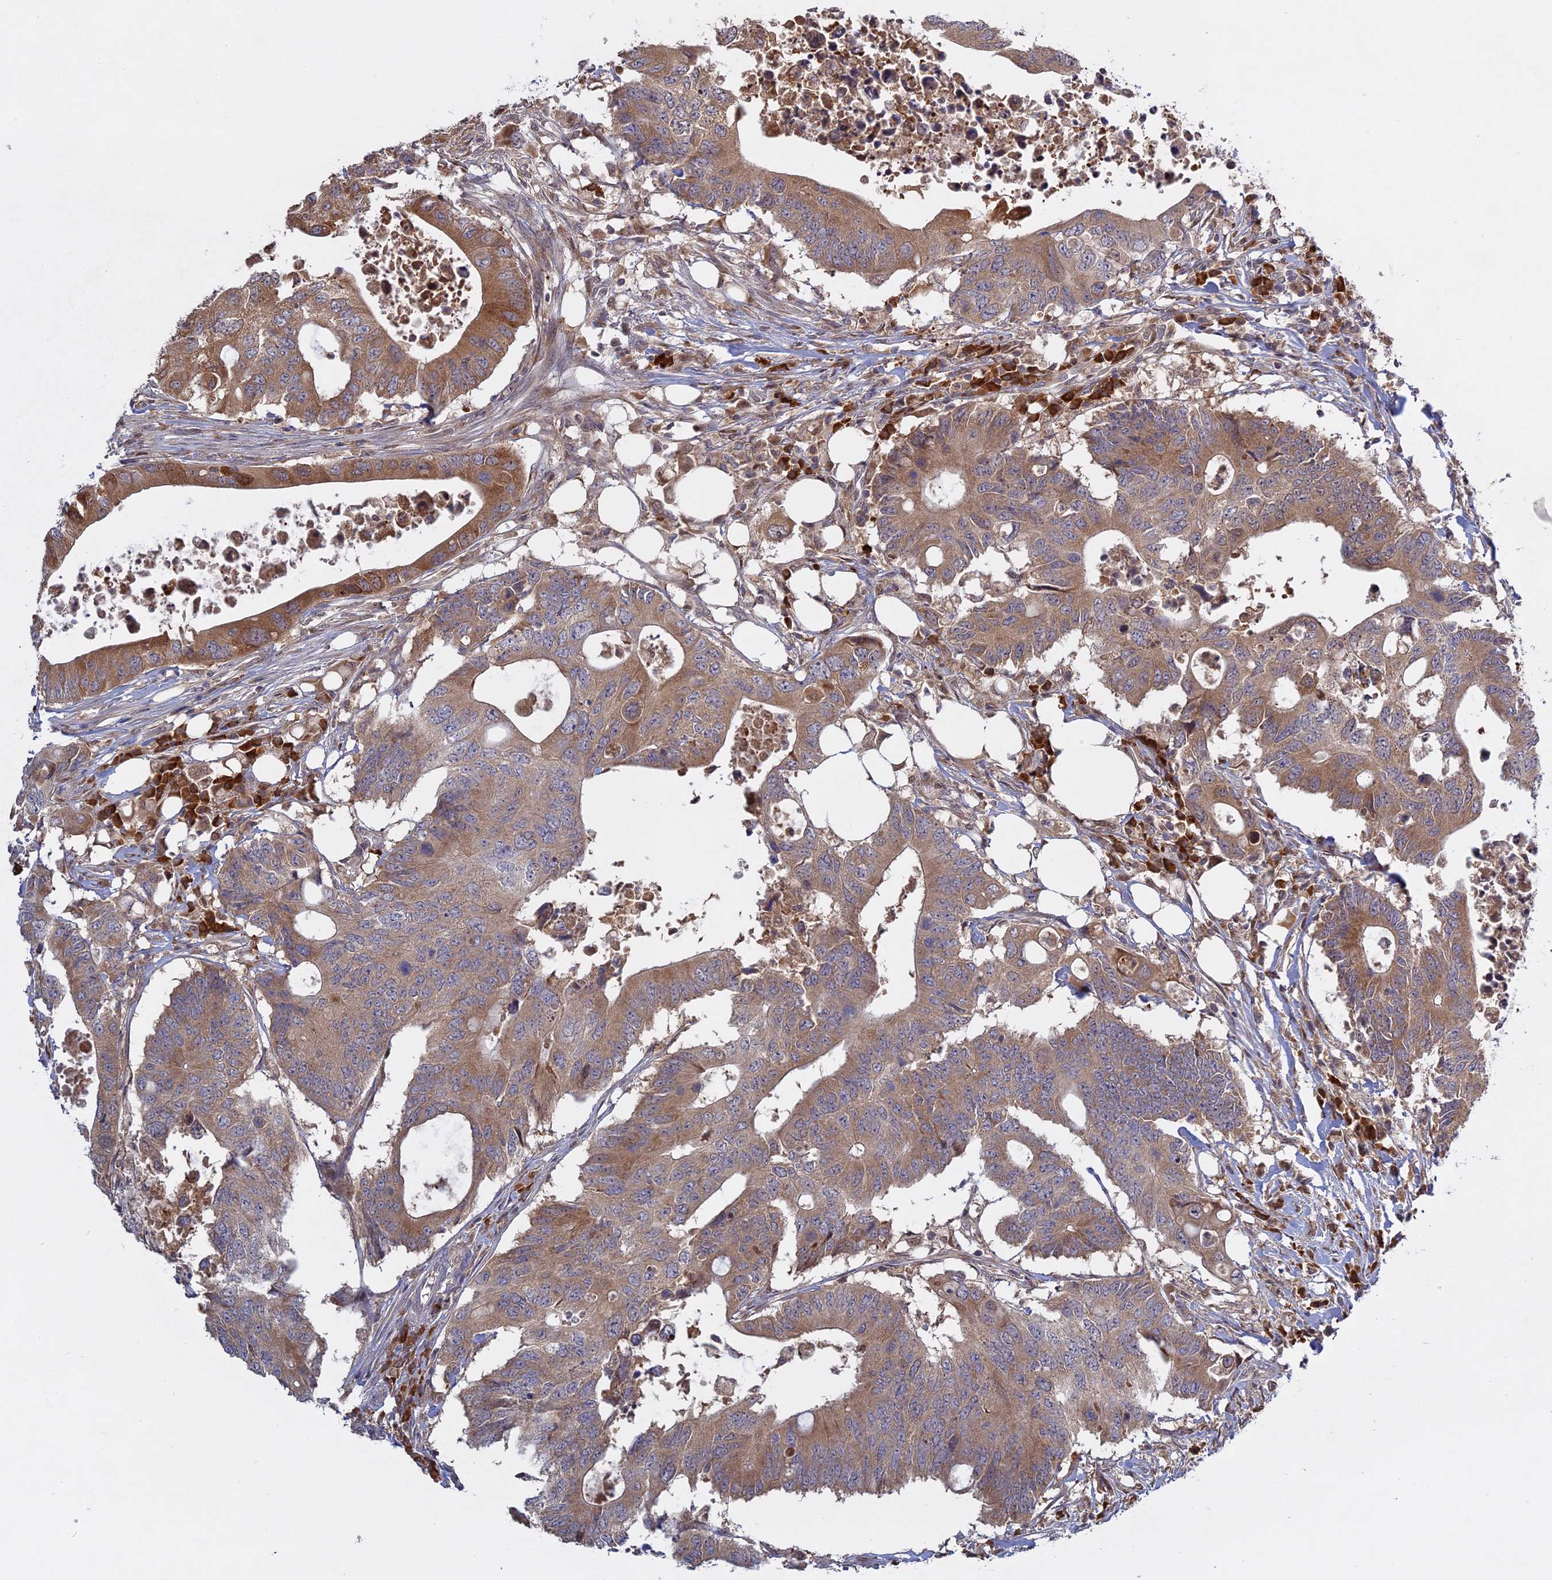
{"staining": {"intensity": "moderate", "quantity": ">75%", "location": "cytoplasmic/membranous"}, "tissue": "colorectal cancer", "cell_type": "Tumor cells", "image_type": "cancer", "snomed": [{"axis": "morphology", "description": "Adenocarcinoma, NOS"}, {"axis": "topography", "description": "Colon"}], "caption": "IHC micrograph of colorectal adenocarcinoma stained for a protein (brown), which displays medium levels of moderate cytoplasmic/membranous positivity in approximately >75% of tumor cells.", "gene": "TMEM208", "patient": {"sex": "male", "age": 71}}